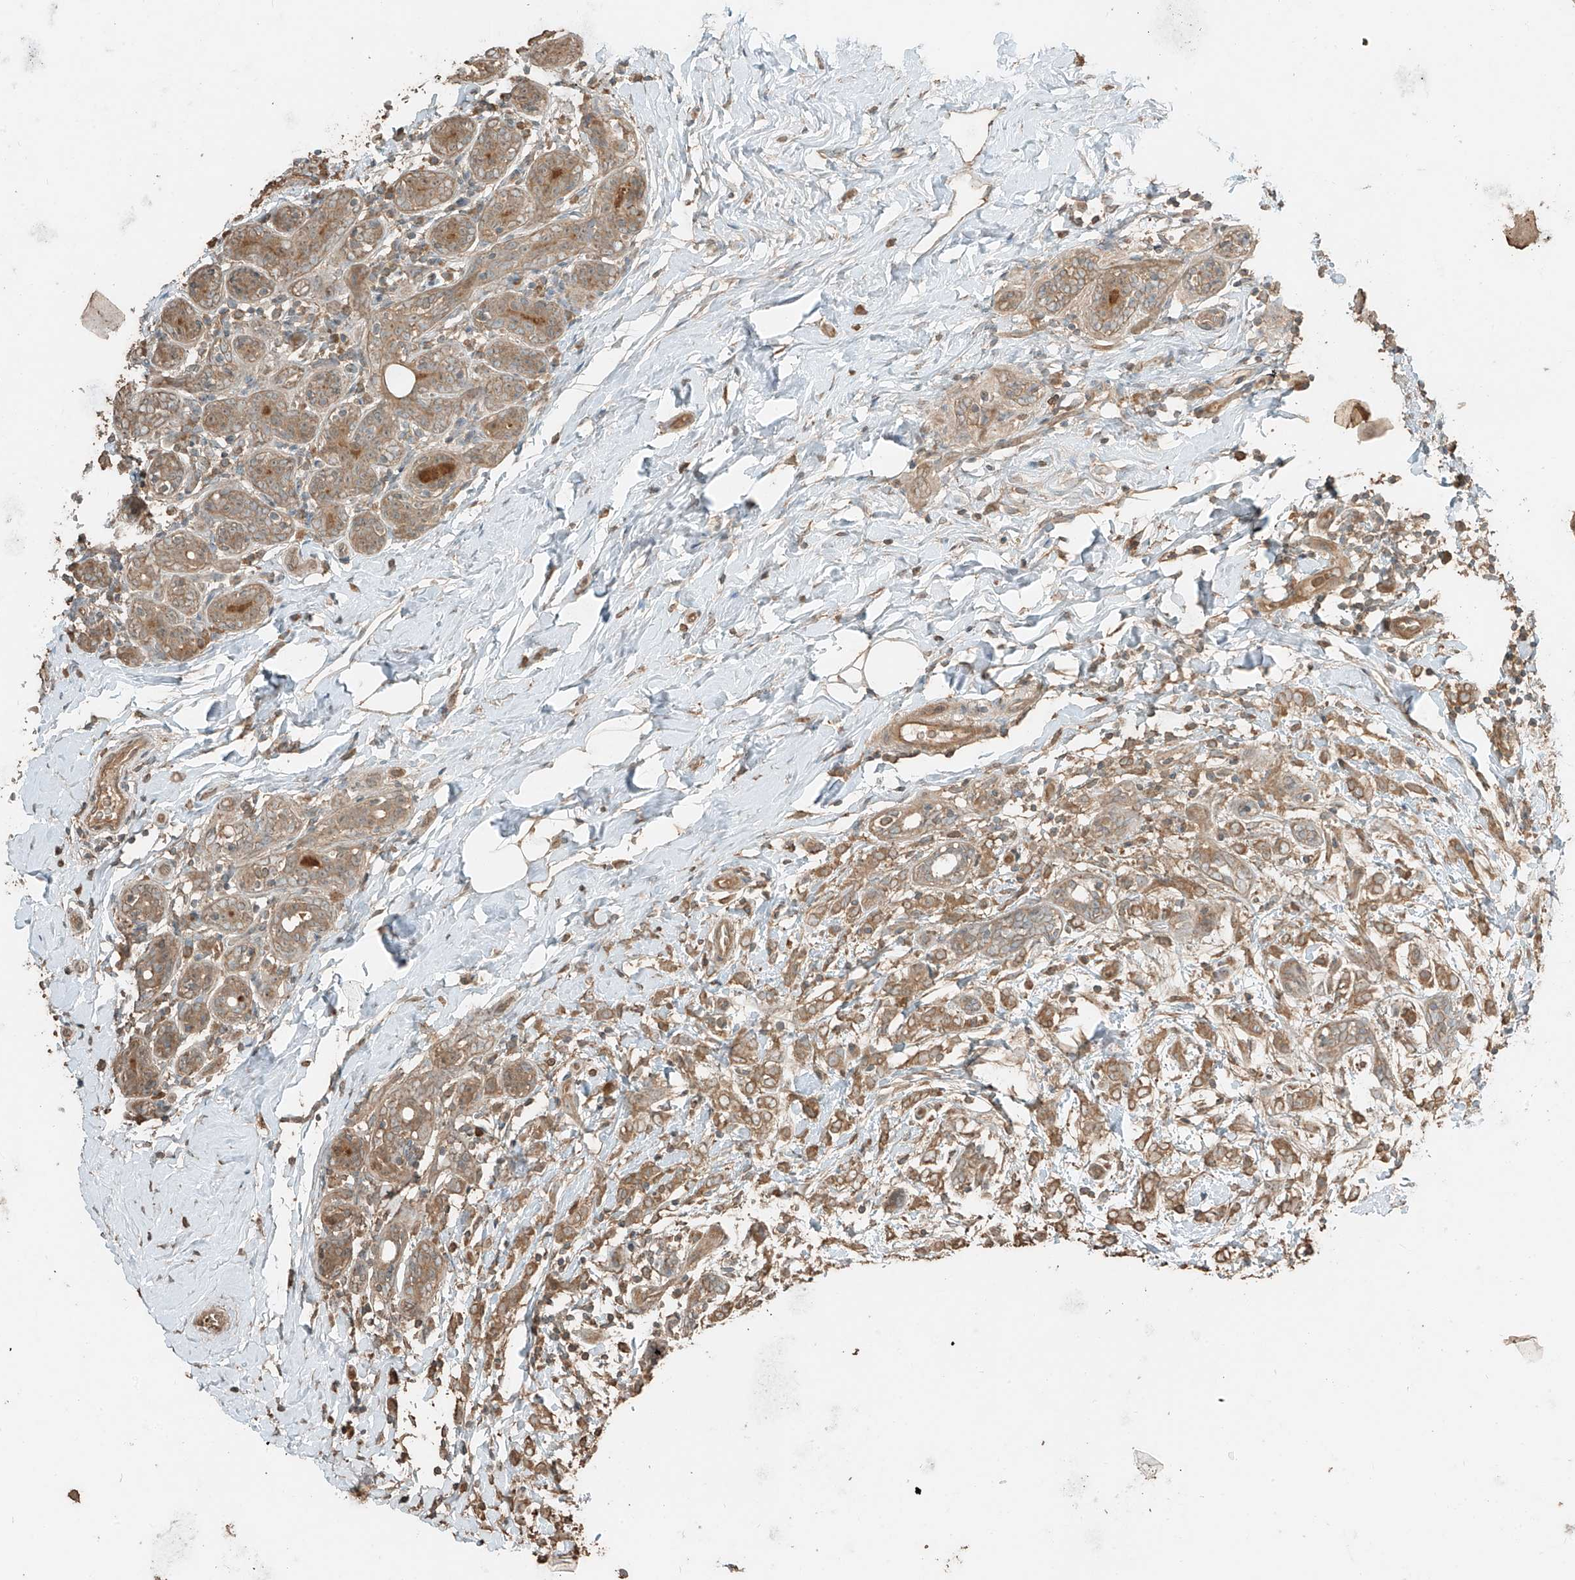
{"staining": {"intensity": "moderate", "quantity": ">75%", "location": "cytoplasmic/membranous"}, "tissue": "breast cancer", "cell_type": "Tumor cells", "image_type": "cancer", "snomed": [{"axis": "morphology", "description": "Normal tissue, NOS"}, {"axis": "morphology", "description": "Lobular carcinoma"}, {"axis": "topography", "description": "Breast"}], "caption": "High-power microscopy captured an immunohistochemistry micrograph of lobular carcinoma (breast), revealing moderate cytoplasmic/membranous expression in approximately >75% of tumor cells.", "gene": "RFTN2", "patient": {"sex": "female", "age": 47}}